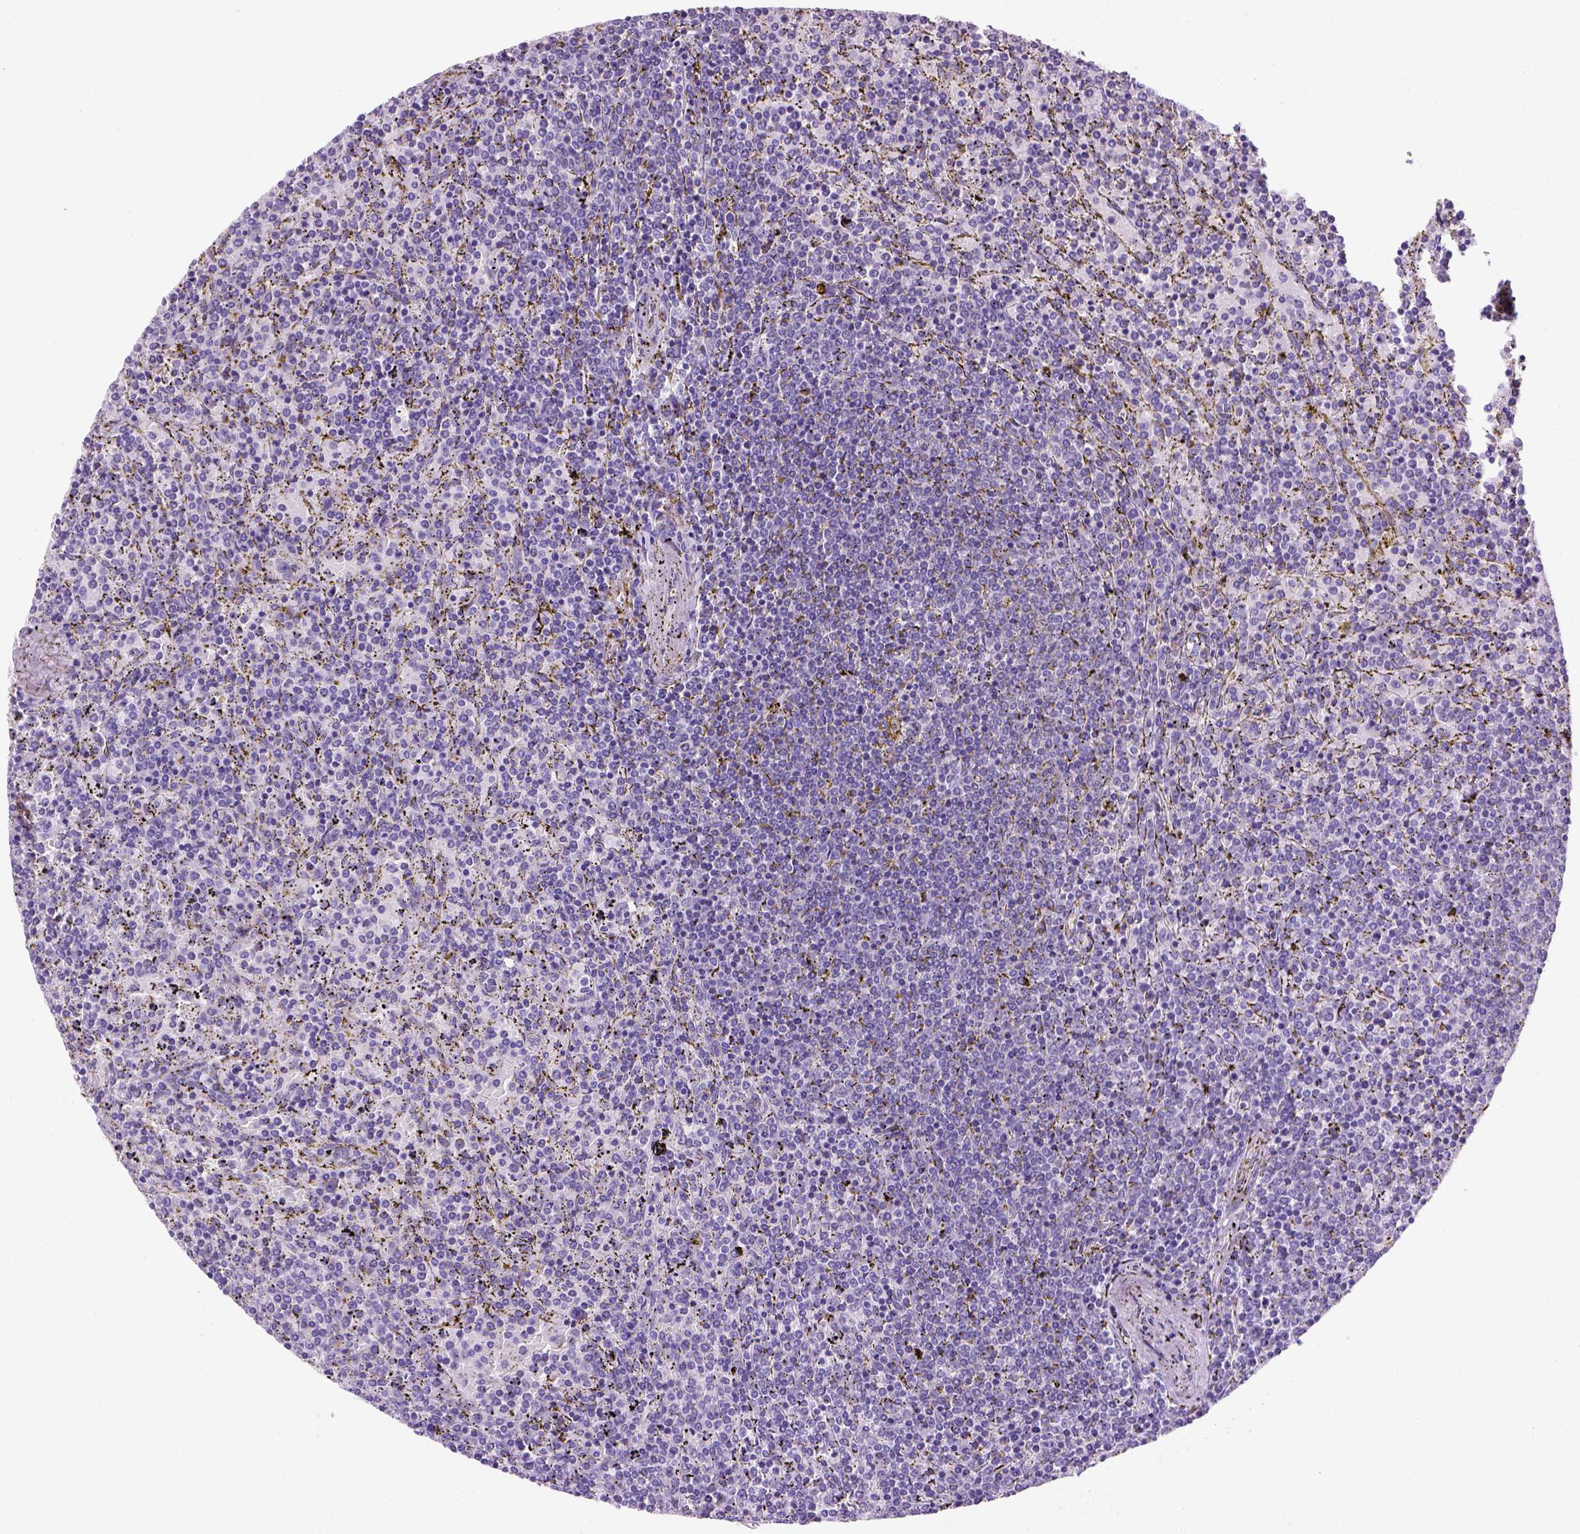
{"staining": {"intensity": "negative", "quantity": "none", "location": "none"}, "tissue": "lymphoma", "cell_type": "Tumor cells", "image_type": "cancer", "snomed": [{"axis": "morphology", "description": "Malignant lymphoma, non-Hodgkin's type, Low grade"}, {"axis": "topography", "description": "Spleen"}], "caption": "There is no significant staining in tumor cells of lymphoma.", "gene": "ARHGEF33", "patient": {"sex": "female", "age": 77}}